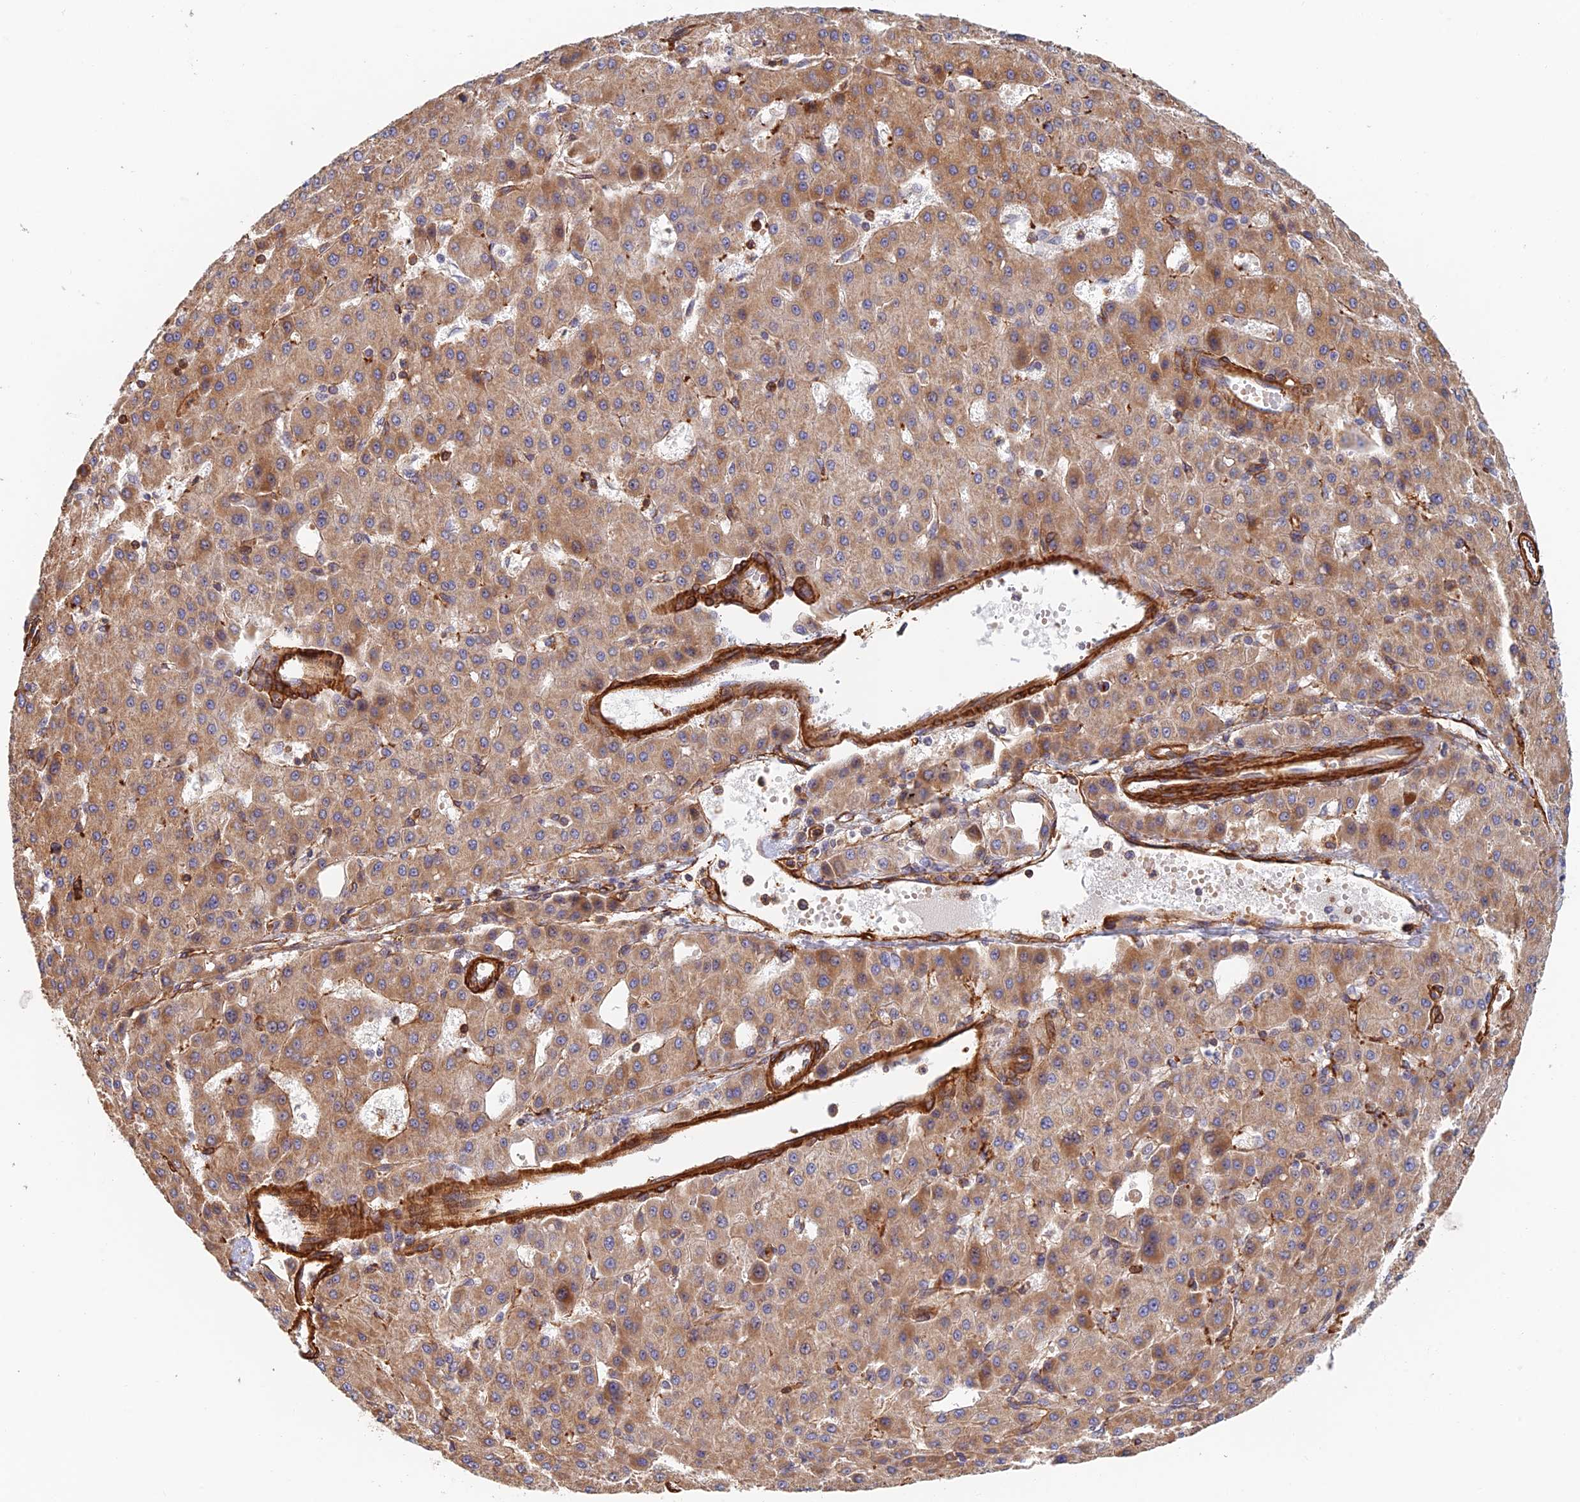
{"staining": {"intensity": "moderate", "quantity": ">75%", "location": "cytoplasmic/membranous"}, "tissue": "liver cancer", "cell_type": "Tumor cells", "image_type": "cancer", "snomed": [{"axis": "morphology", "description": "Carcinoma, Hepatocellular, NOS"}, {"axis": "topography", "description": "Liver"}], "caption": "Immunohistochemical staining of human hepatocellular carcinoma (liver) shows moderate cytoplasmic/membranous protein expression in approximately >75% of tumor cells.", "gene": "PAK4", "patient": {"sex": "male", "age": 47}}